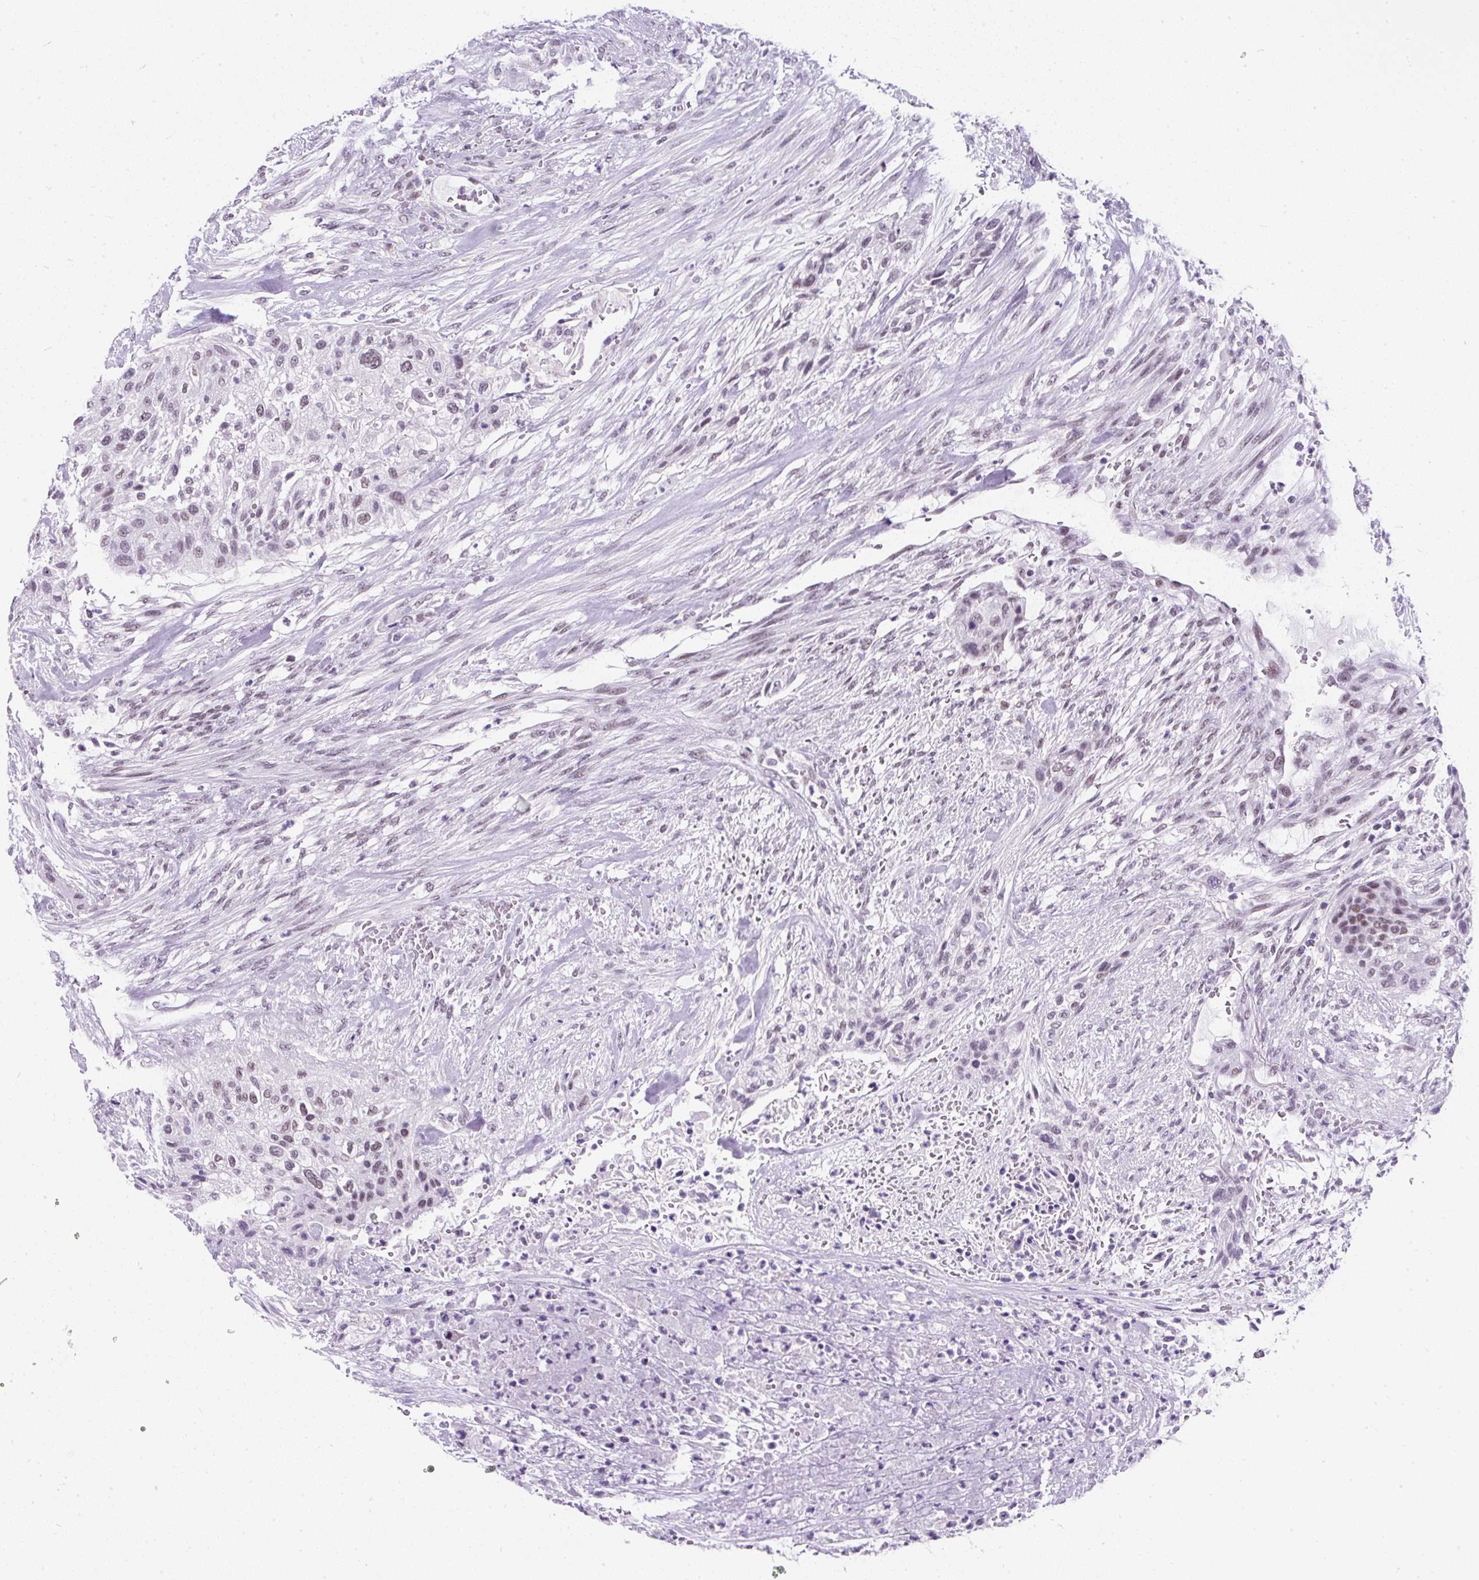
{"staining": {"intensity": "weak", "quantity": "25%-75%", "location": "nuclear"}, "tissue": "urothelial cancer", "cell_type": "Tumor cells", "image_type": "cancer", "snomed": [{"axis": "morphology", "description": "Urothelial carcinoma, High grade"}, {"axis": "topography", "description": "Urinary bladder"}], "caption": "Urothelial cancer stained with immunohistochemistry demonstrates weak nuclear staining in about 25%-75% of tumor cells.", "gene": "PLCXD2", "patient": {"sex": "male", "age": 35}}